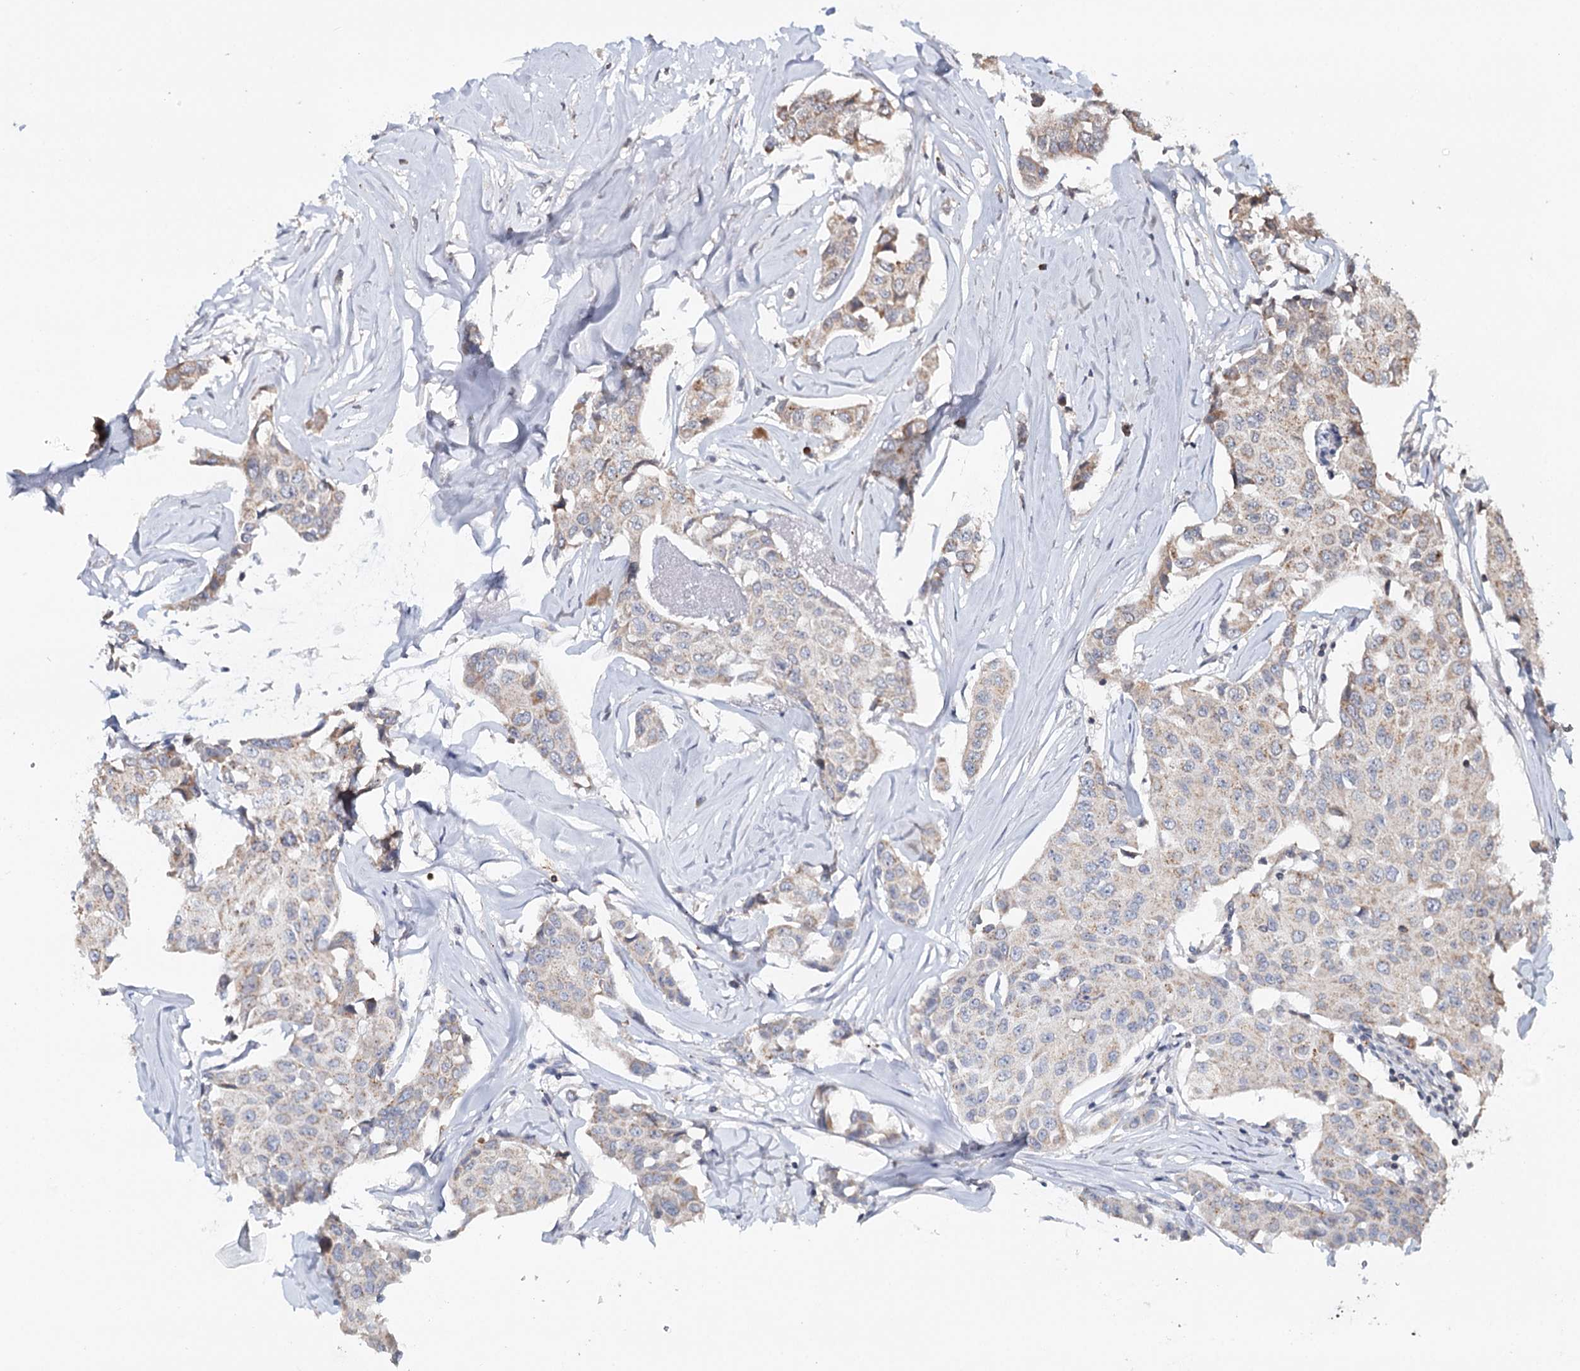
{"staining": {"intensity": "weak", "quantity": "<25%", "location": "cytoplasmic/membranous"}, "tissue": "breast cancer", "cell_type": "Tumor cells", "image_type": "cancer", "snomed": [{"axis": "morphology", "description": "Duct carcinoma"}, {"axis": "topography", "description": "Breast"}], "caption": "High magnification brightfield microscopy of breast cancer stained with DAB (brown) and counterstained with hematoxylin (blue): tumor cells show no significant expression. Nuclei are stained in blue.", "gene": "ICOS", "patient": {"sex": "female", "age": 80}}